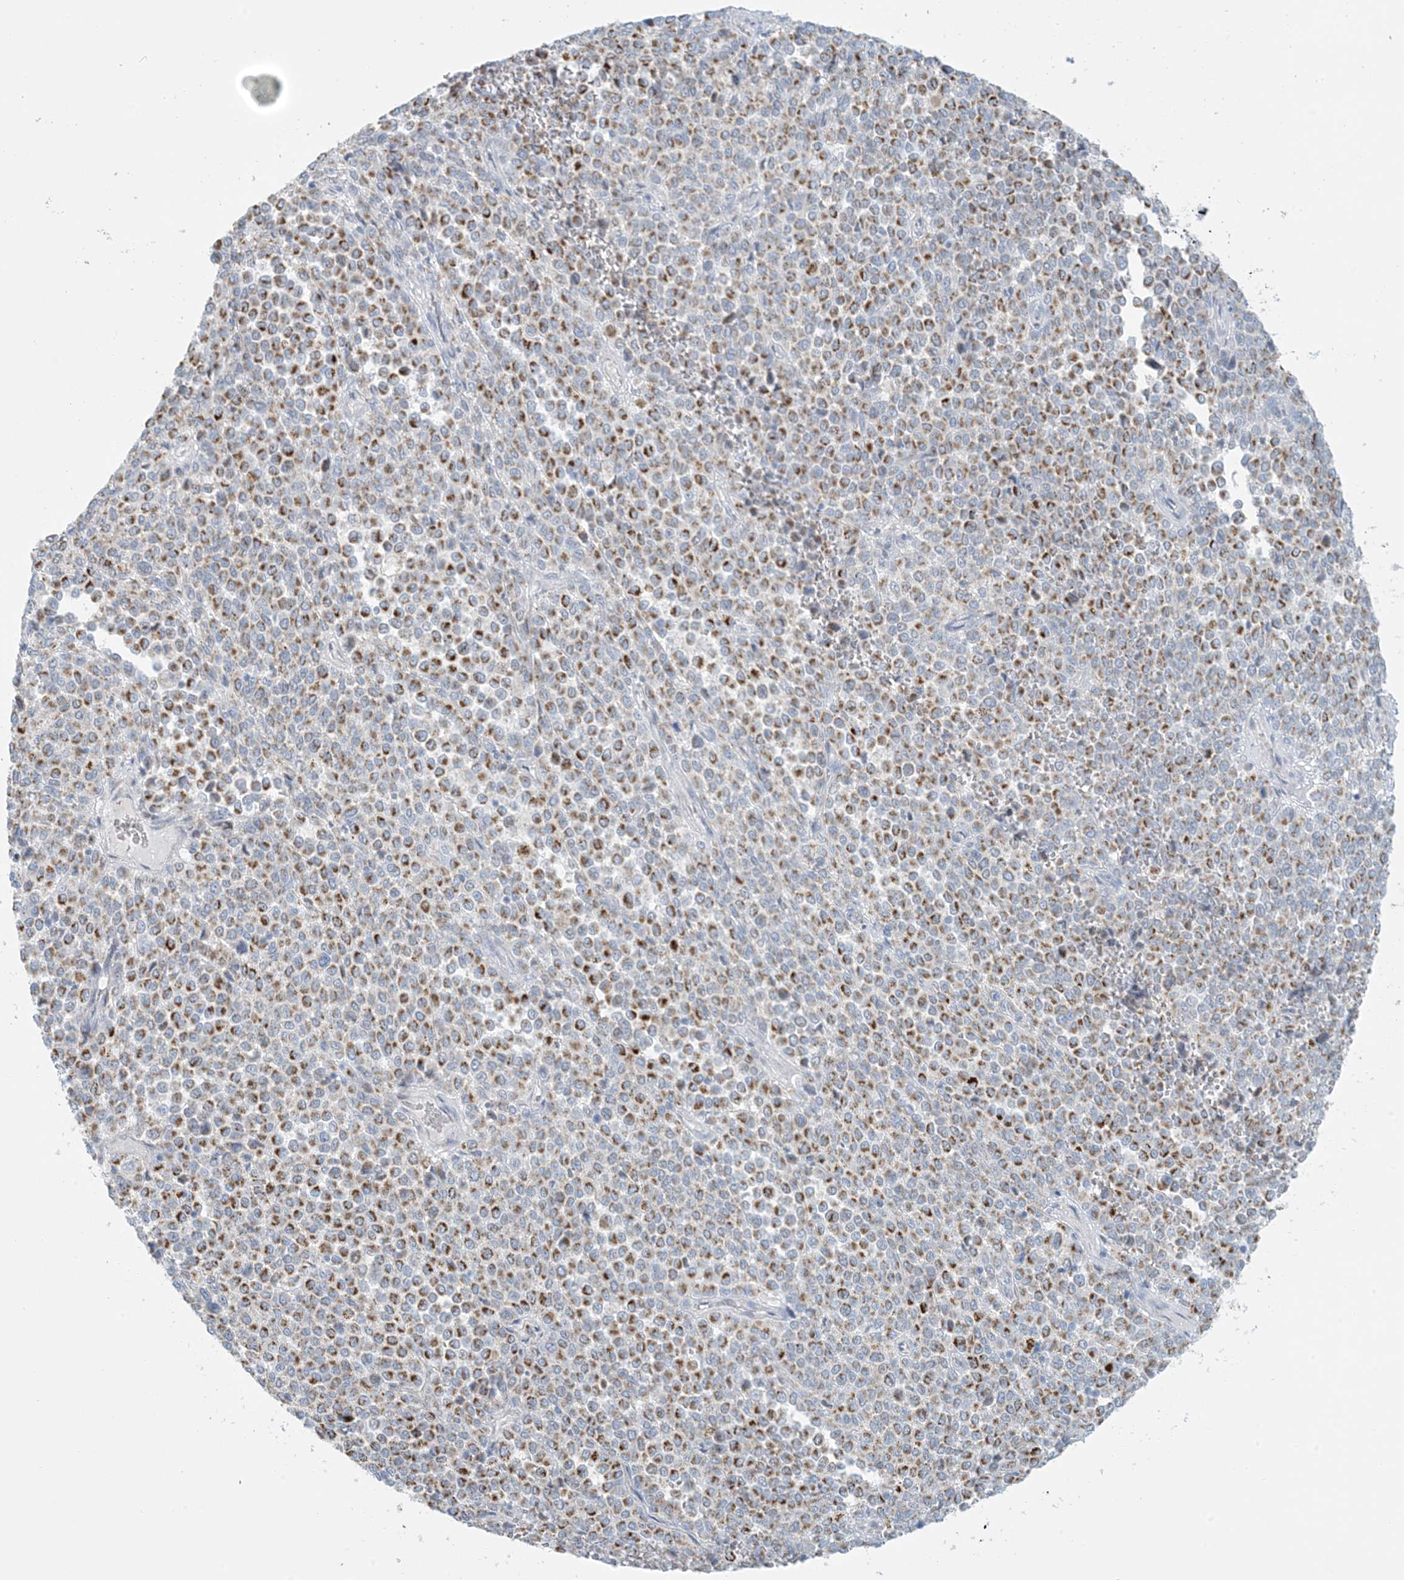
{"staining": {"intensity": "moderate", "quantity": ">75%", "location": "cytoplasmic/membranous"}, "tissue": "melanoma", "cell_type": "Tumor cells", "image_type": "cancer", "snomed": [{"axis": "morphology", "description": "Malignant melanoma, Metastatic site"}, {"axis": "topography", "description": "Pancreas"}], "caption": "Brown immunohistochemical staining in human malignant melanoma (metastatic site) reveals moderate cytoplasmic/membranous positivity in about >75% of tumor cells.", "gene": "ZDHHC4", "patient": {"sex": "female", "age": 30}}